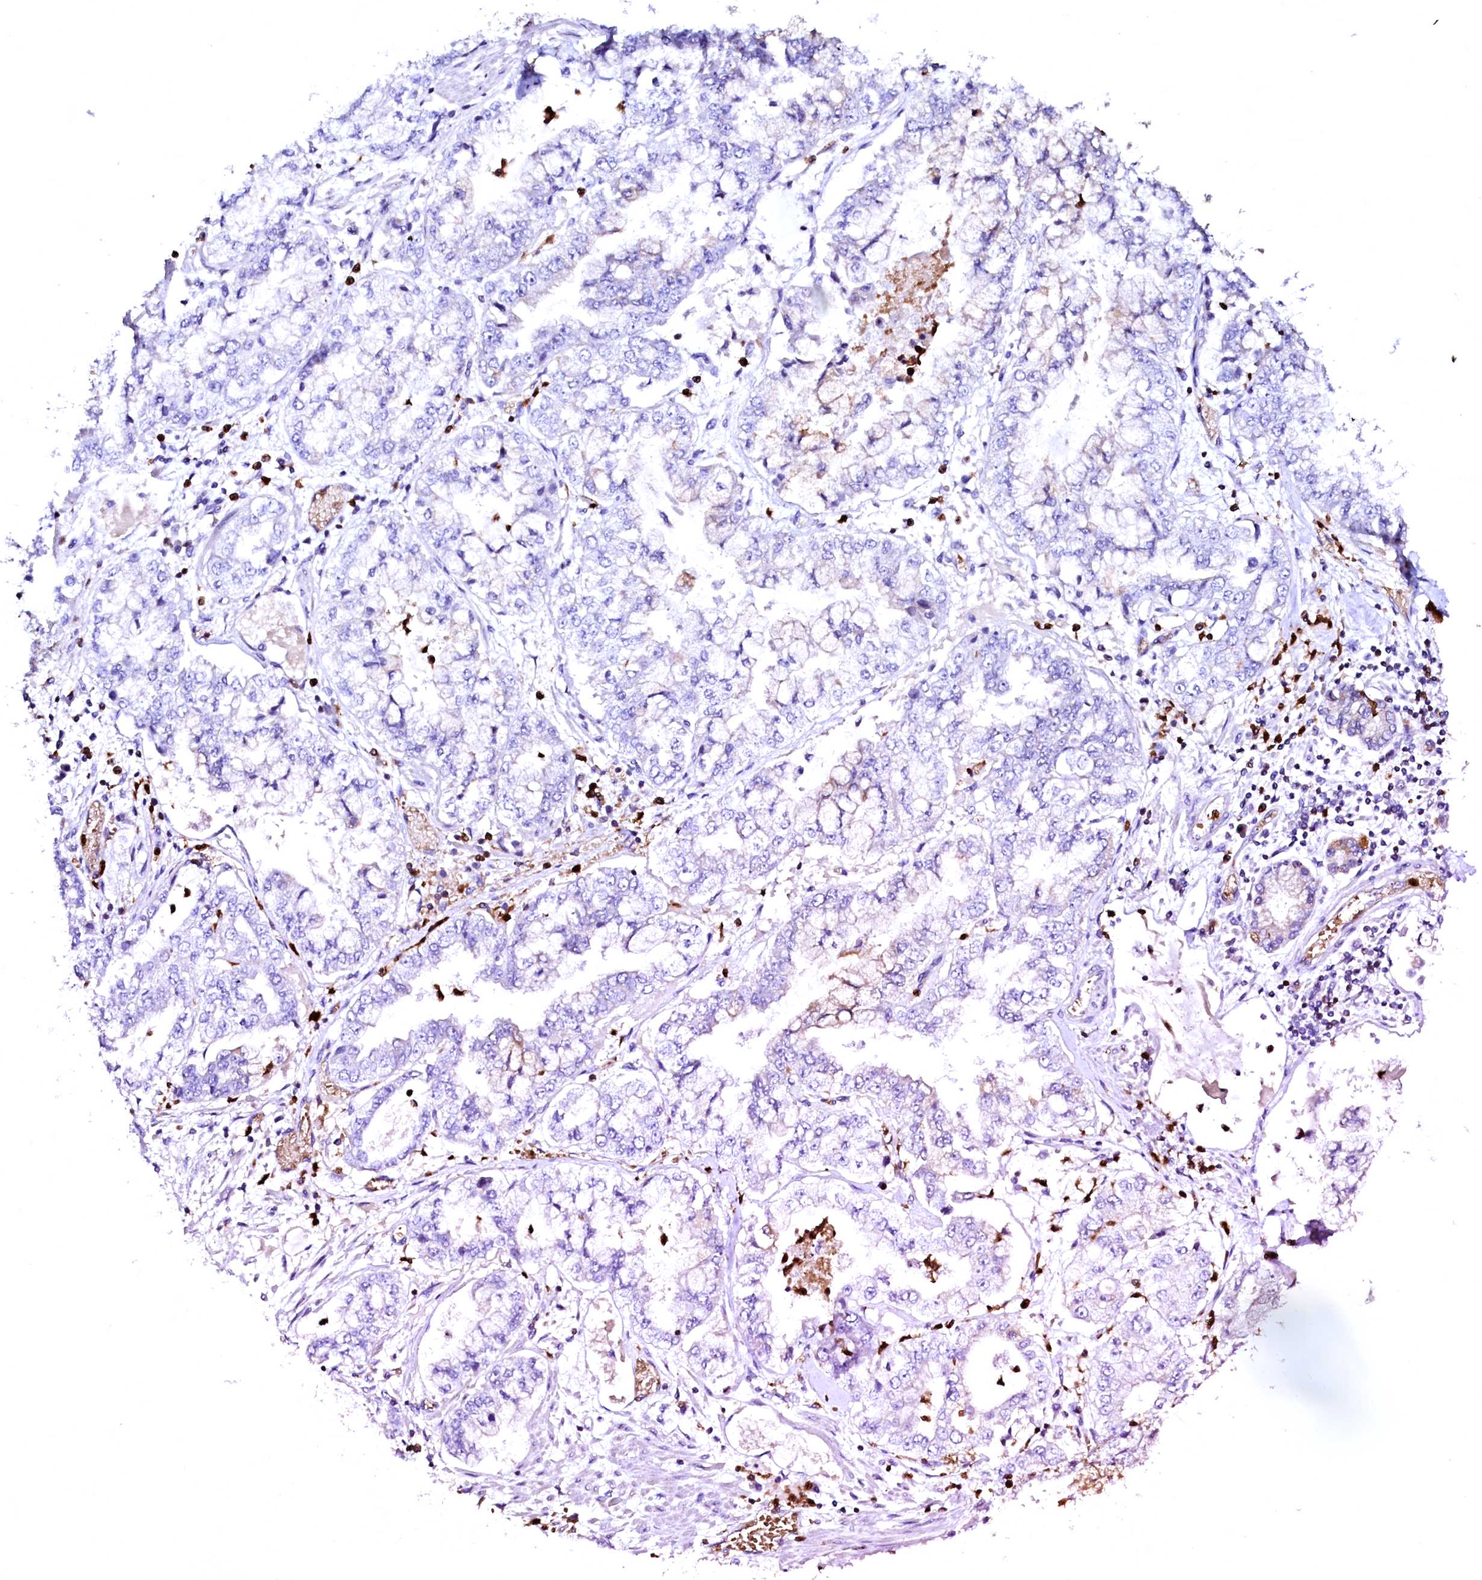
{"staining": {"intensity": "moderate", "quantity": "<25%", "location": "cytoplasmic/membranous"}, "tissue": "stomach cancer", "cell_type": "Tumor cells", "image_type": "cancer", "snomed": [{"axis": "morphology", "description": "Adenocarcinoma, NOS"}, {"axis": "topography", "description": "Stomach"}], "caption": "Immunohistochemistry (IHC) image of human stomach cancer (adenocarcinoma) stained for a protein (brown), which reveals low levels of moderate cytoplasmic/membranous positivity in approximately <25% of tumor cells.", "gene": "RAB27A", "patient": {"sex": "male", "age": 76}}